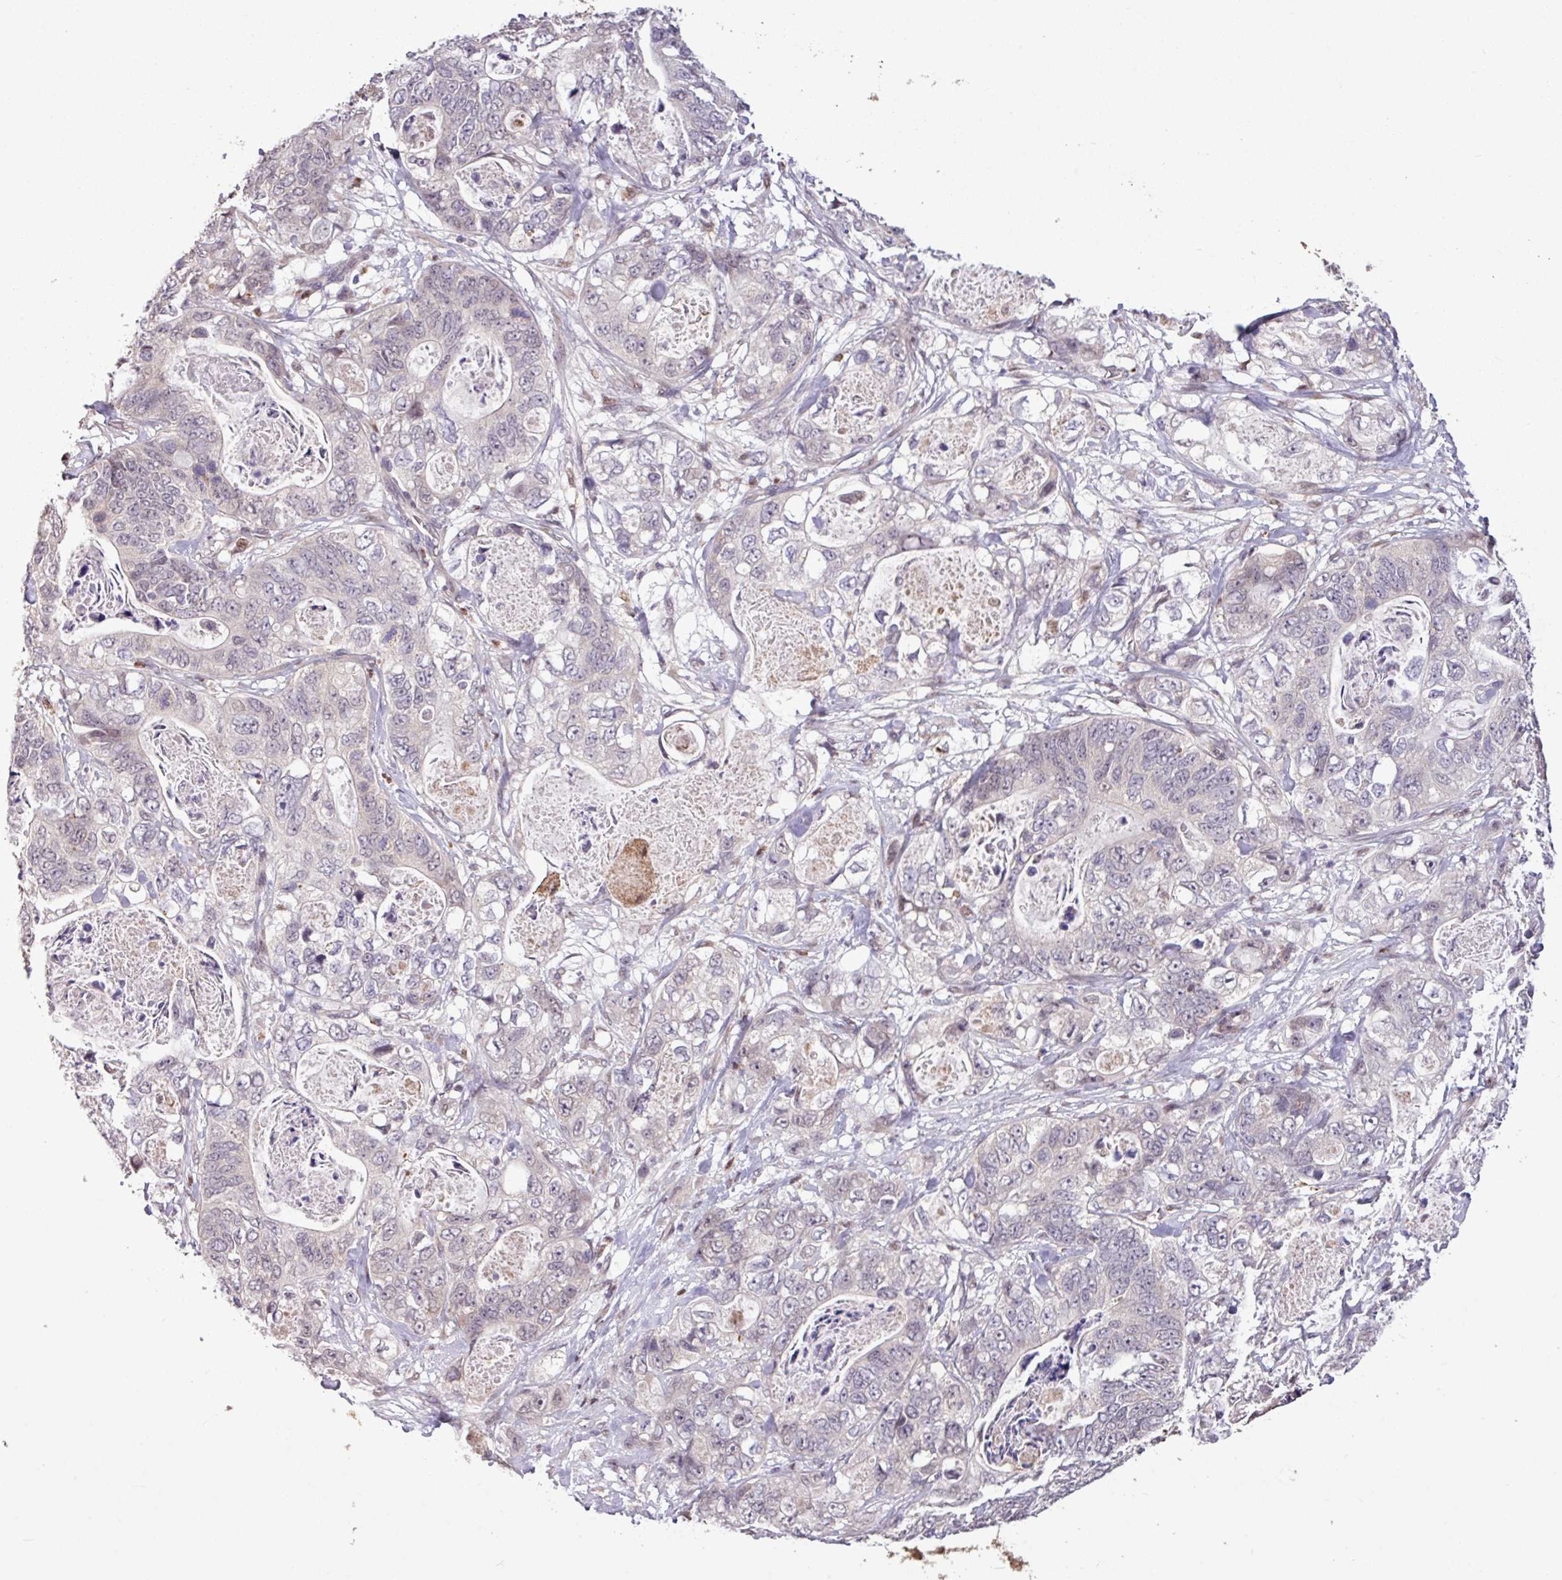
{"staining": {"intensity": "negative", "quantity": "none", "location": "none"}, "tissue": "stomach cancer", "cell_type": "Tumor cells", "image_type": "cancer", "snomed": [{"axis": "morphology", "description": "Normal tissue, NOS"}, {"axis": "morphology", "description": "Adenocarcinoma, NOS"}, {"axis": "topography", "description": "Stomach"}], "caption": "Tumor cells are negative for brown protein staining in stomach cancer.", "gene": "SKIC2", "patient": {"sex": "female", "age": 89}}